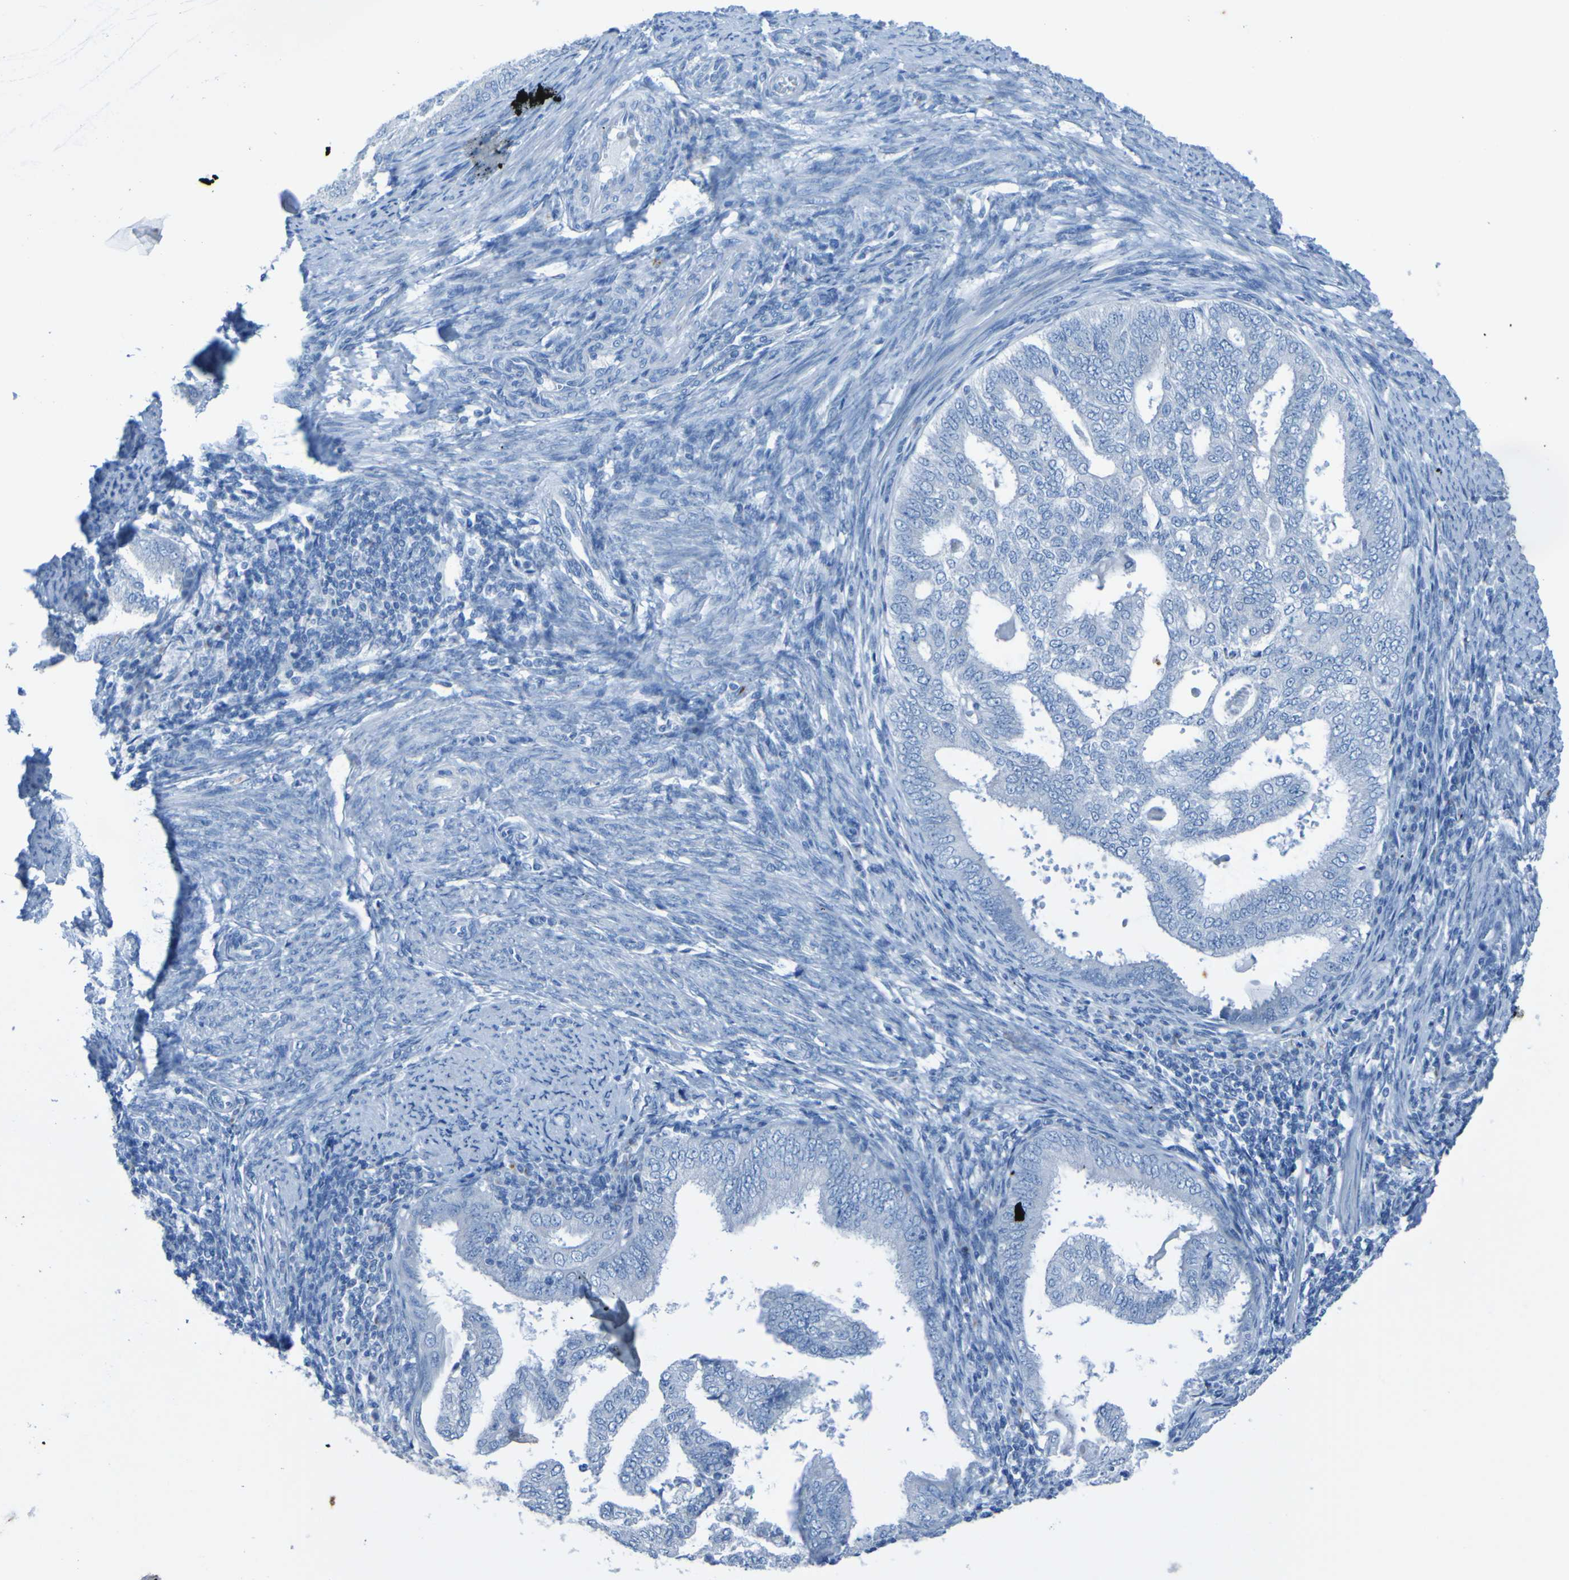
{"staining": {"intensity": "negative", "quantity": "none", "location": "none"}, "tissue": "endometrial cancer", "cell_type": "Tumor cells", "image_type": "cancer", "snomed": [{"axis": "morphology", "description": "Adenocarcinoma, NOS"}, {"axis": "topography", "description": "Endometrium"}], "caption": "IHC image of neoplastic tissue: human adenocarcinoma (endometrial) stained with DAB shows no significant protein positivity in tumor cells. (IHC, brightfield microscopy, high magnification).", "gene": "ACMSD", "patient": {"sex": "female", "age": 58}}